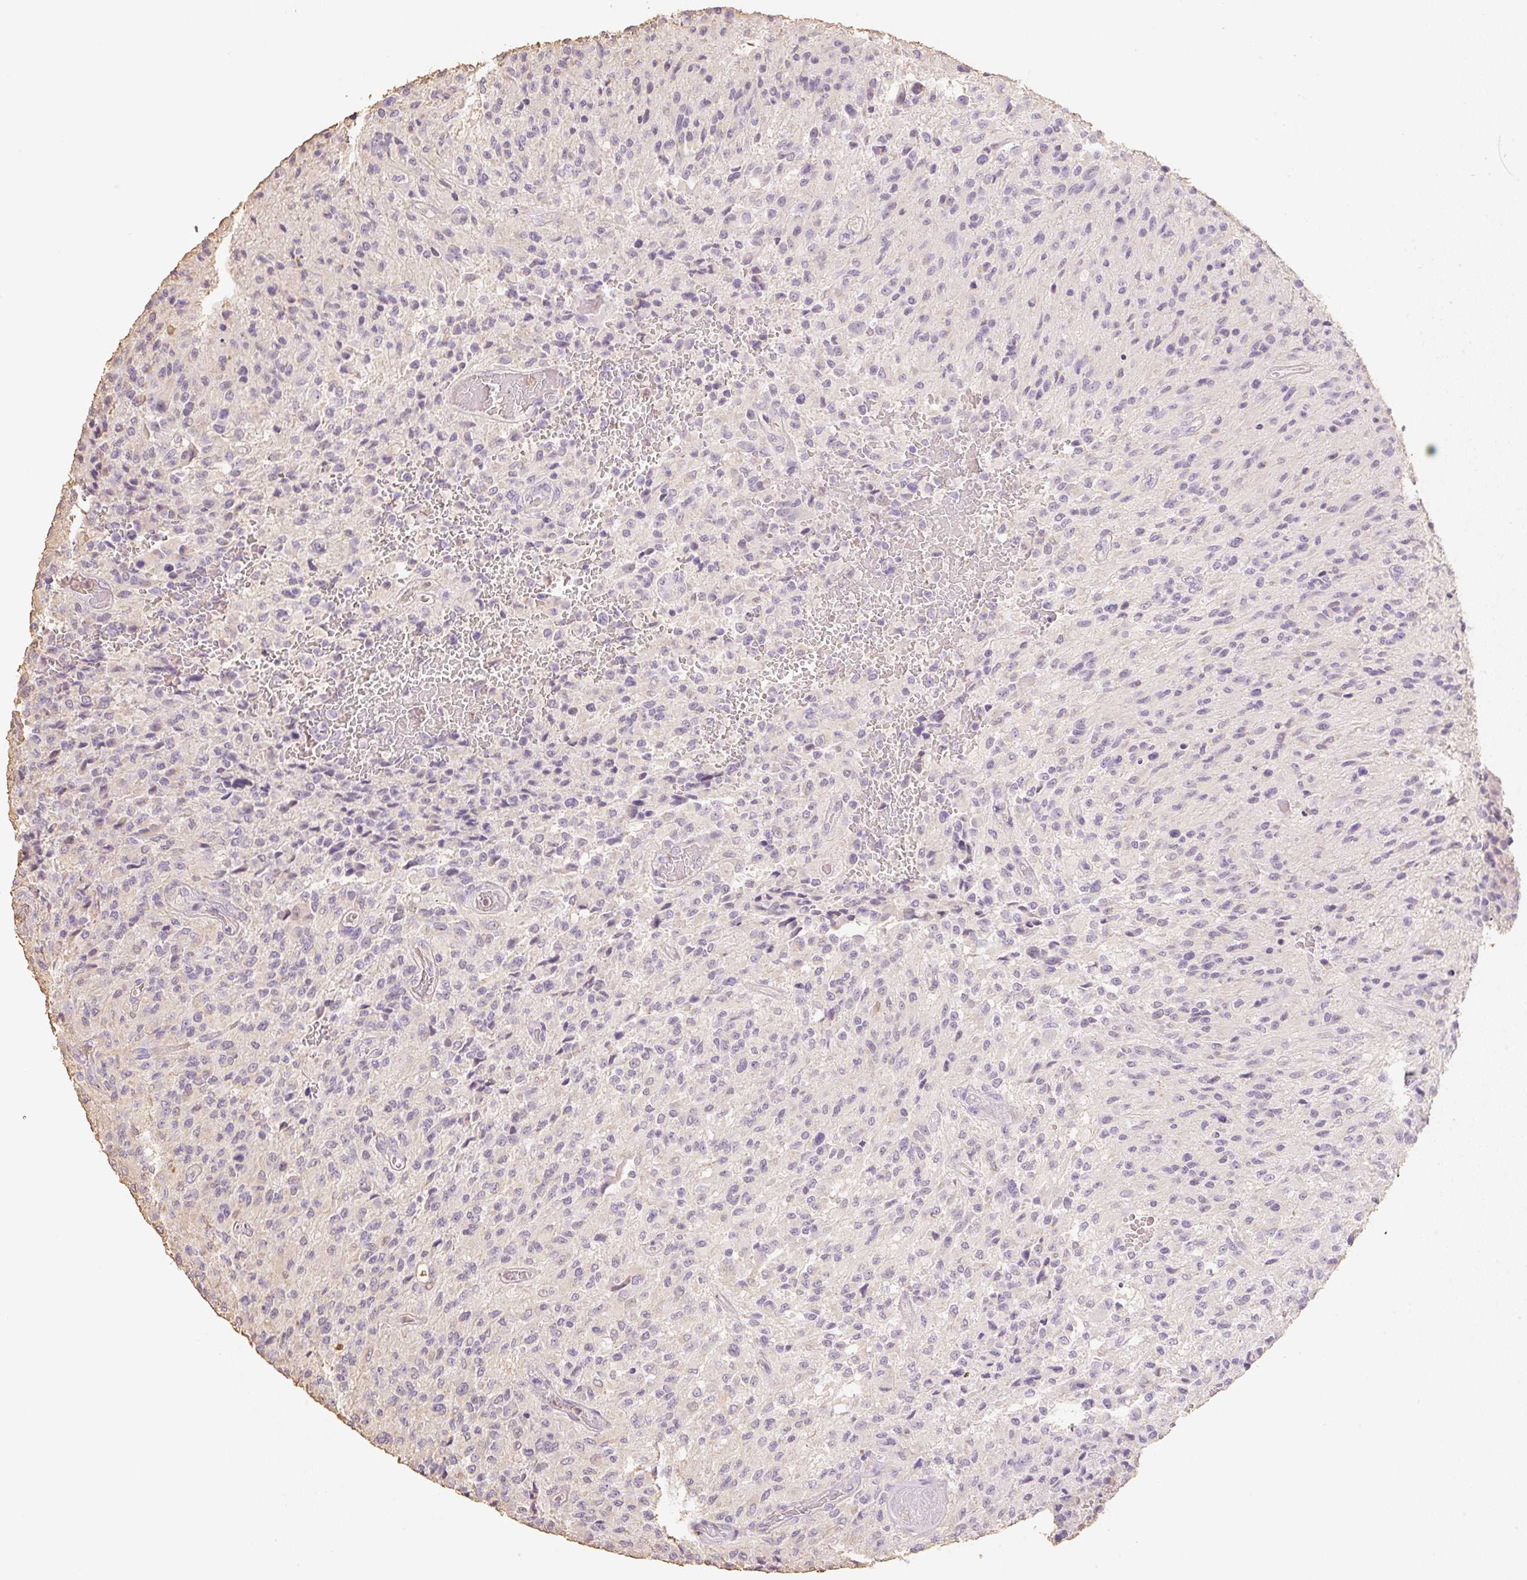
{"staining": {"intensity": "negative", "quantity": "none", "location": "none"}, "tissue": "glioma", "cell_type": "Tumor cells", "image_type": "cancer", "snomed": [{"axis": "morphology", "description": "Normal tissue, NOS"}, {"axis": "morphology", "description": "Glioma, malignant, High grade"}, {"axis": "topography", "description": "Cerebral cortex"}], "caption": "High magnification brightfield microscopy of glioma stained with DAB (brown) and counterstained with hematoxylin (blue): tumor cells show no significant positivity. (Stains: DAB immunohistochemistry with hematoxylin counter stain, Microscopy: brightfield microscopy at high magnification).", "gene": "MBOAT7", "patient": {"sex": "male", "age": 56}}